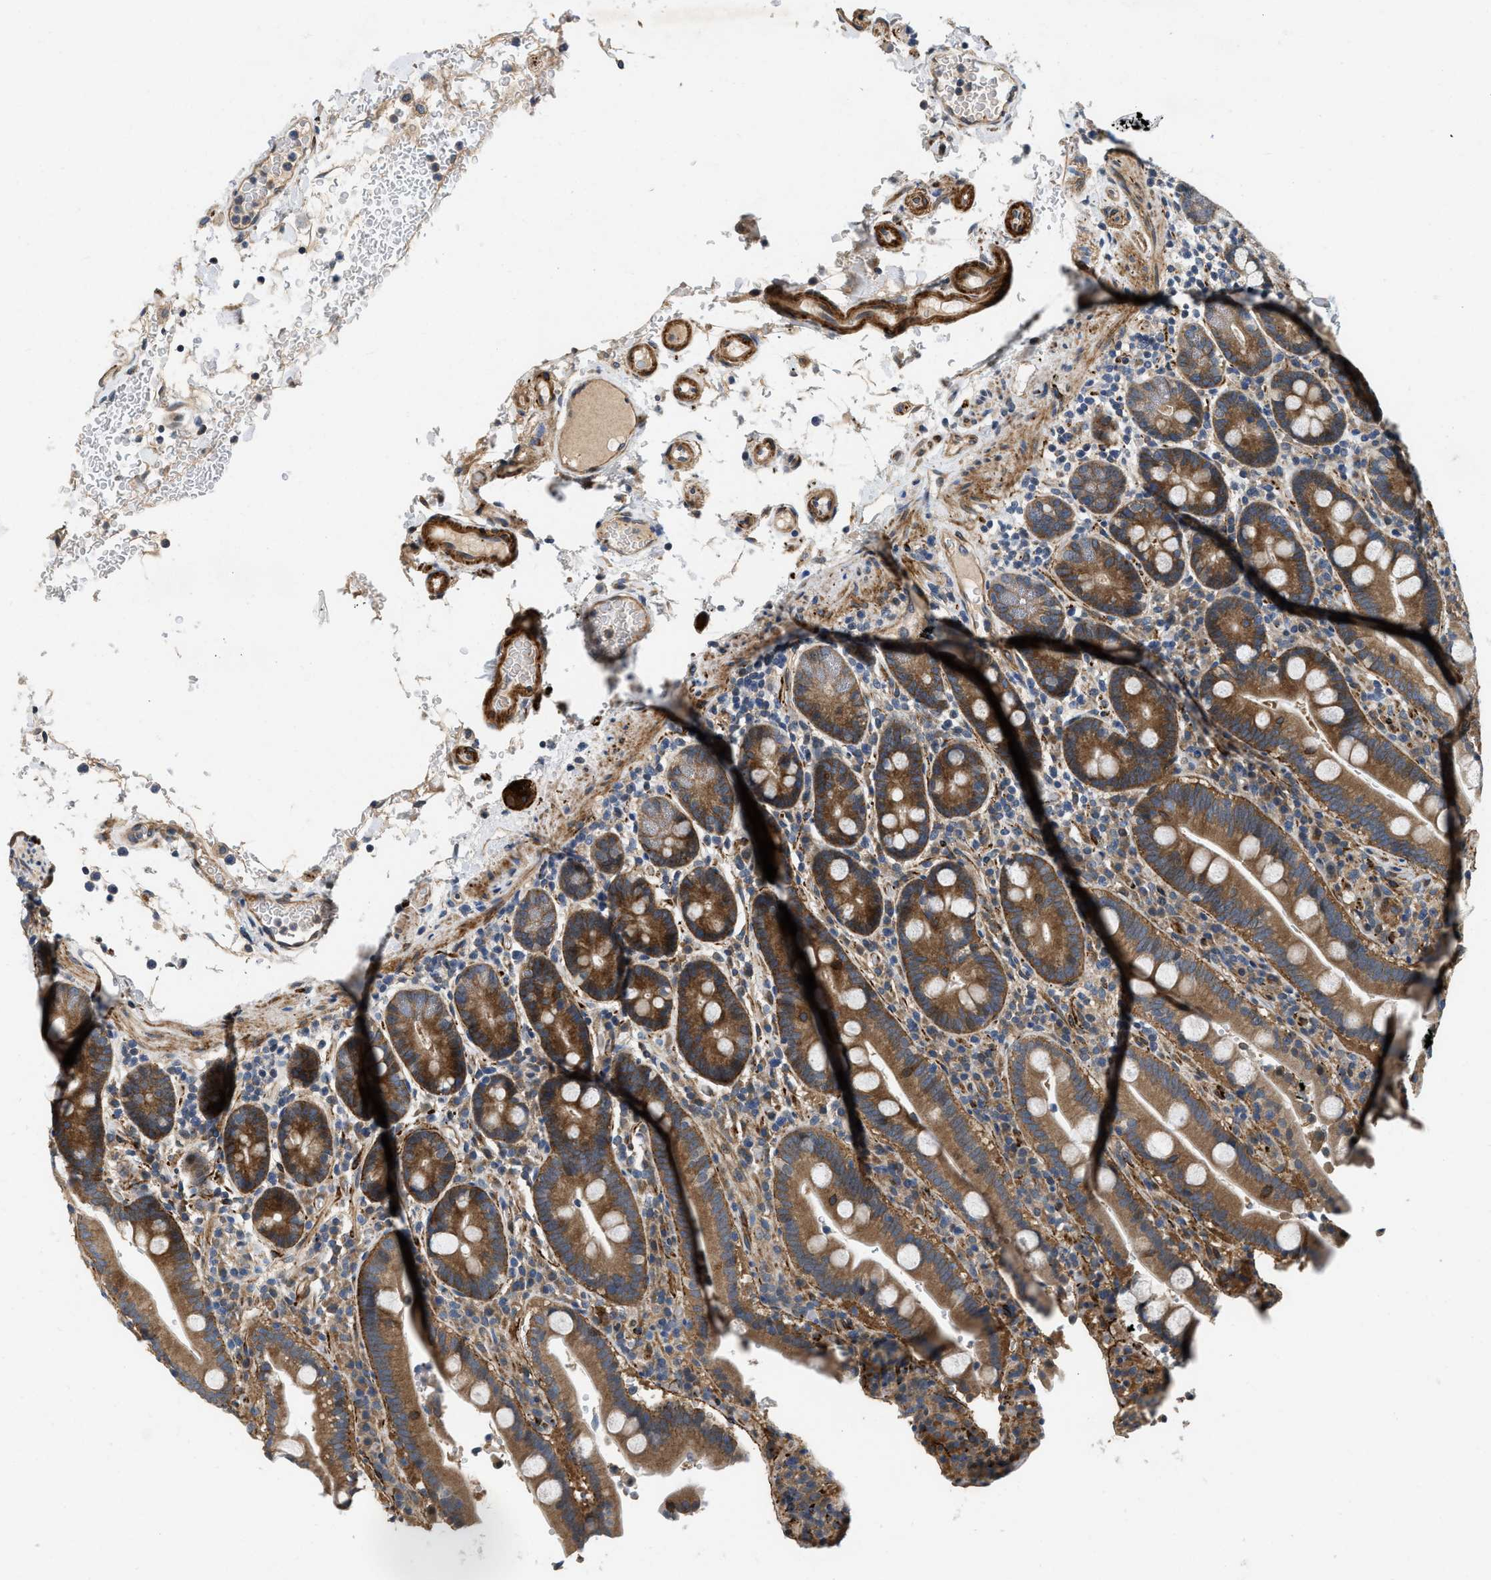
{"staining": {"intensity": "moderate", "quantity": ">75%", "location": "cytoplasmic/membranous"}, "tissue": "duodenum", "cell_type": "Glandular cells", "image_type": "normal", "snomed": [{"axis": "morphology", "description": "Normal tissue, NOS"}, {"axis": "topography", "description": "Small intestine, NOS"}], "caption": "Immunohistochemistry (IHC) staining of normal duodenum, which exhibits medium levels of moderate cytoplasmic/membranous positivity in approximately >75% of glandular cells indicating moderate cytoplasmic/membranous protein staining. The staining was performed using DAB (brown) for protein detection and nuclei were counterstained in hematoxylin (blue).", "gene": "ZNF599", "patient": {"sex": "female", "age": 71}}